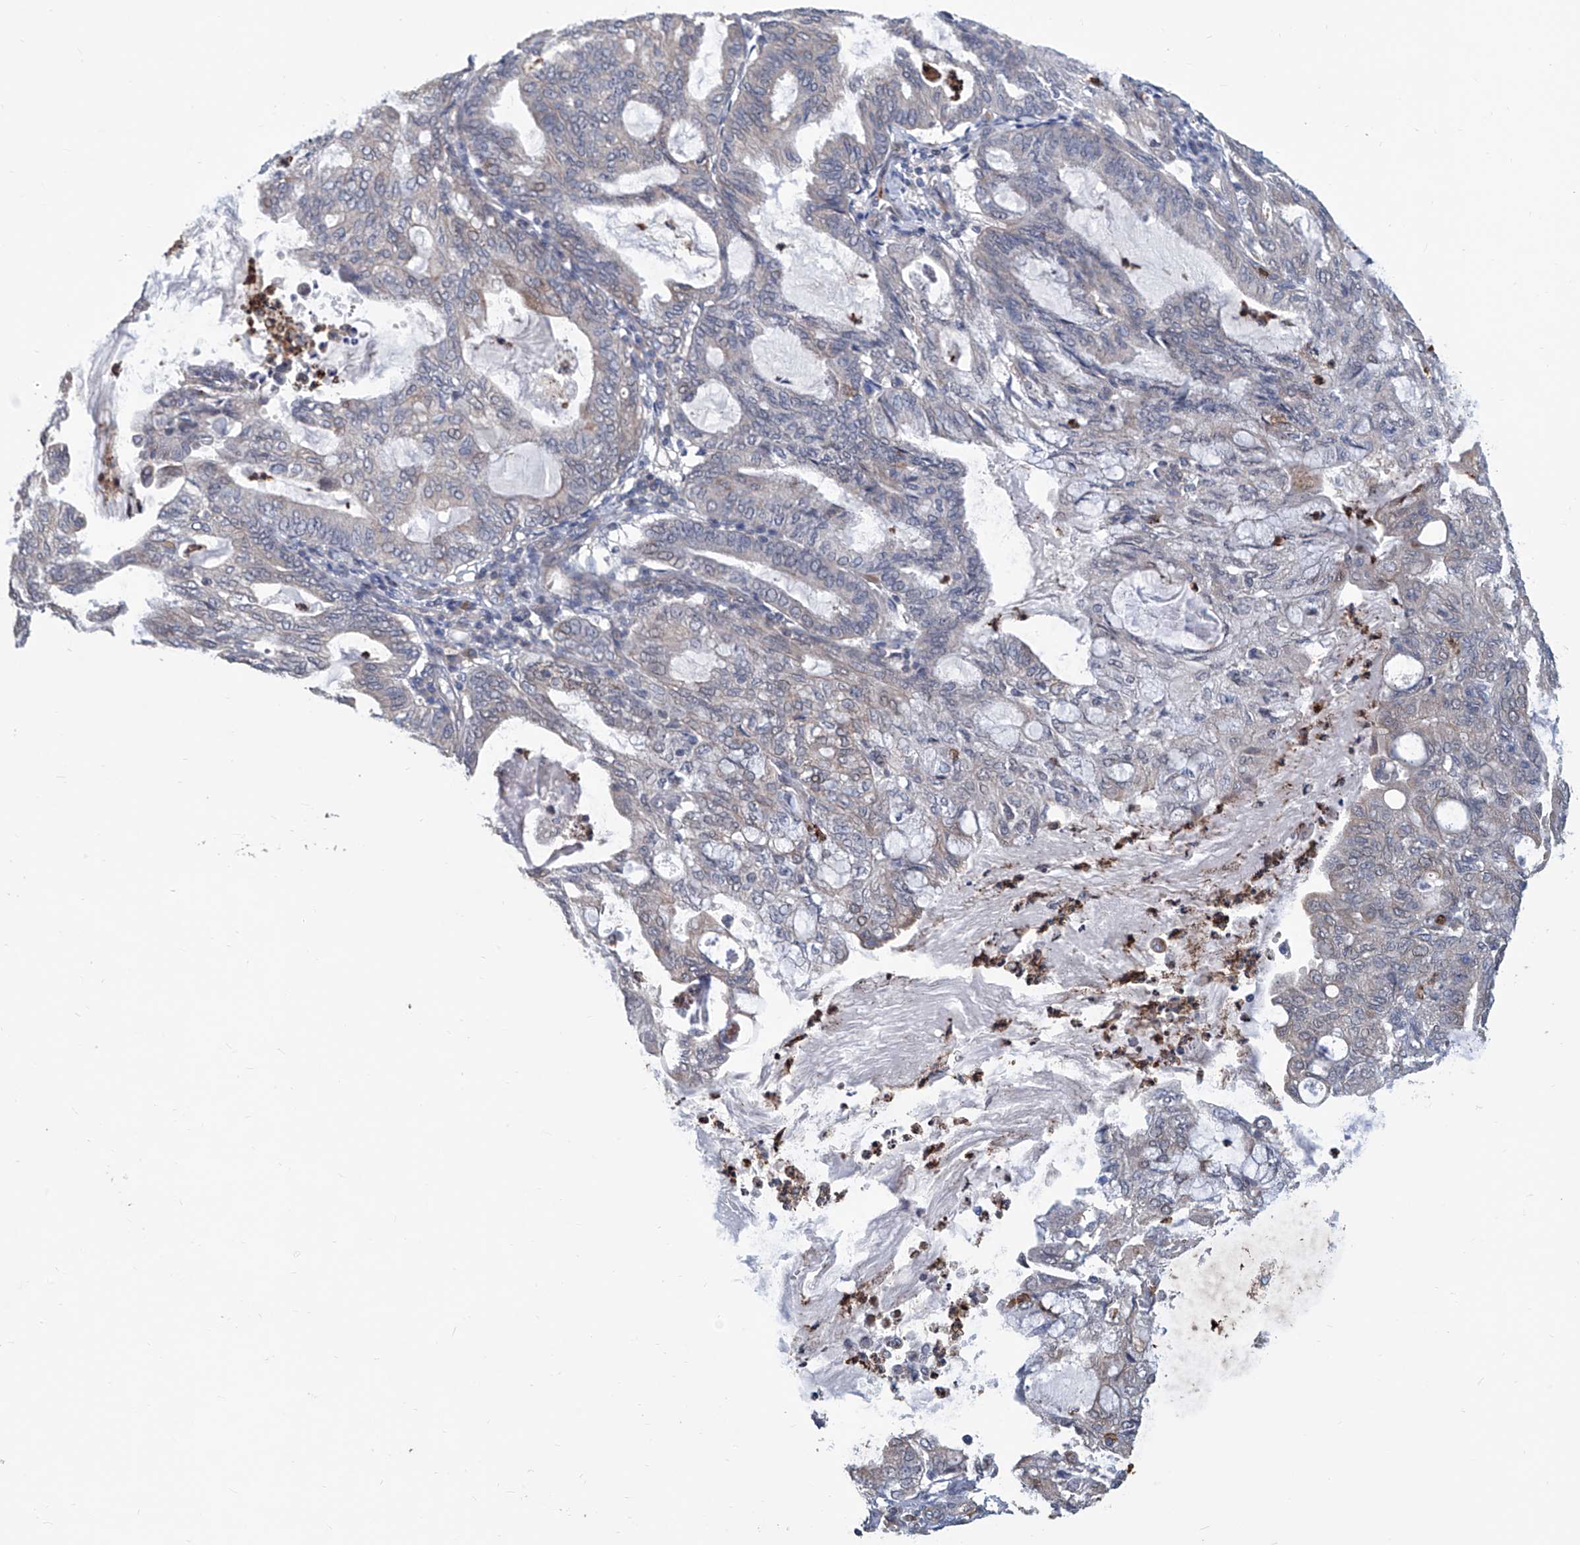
{"staining": {"intensity": "negative", "quantity": "none", "location": "none"}, "tissue": "endometrial cancer", "cell_type": "Tumor cells", "image_type": "cancer", "snomed": [{"axis": "morphology", "description": "Adenocarcinoma, NOS"}, {"axis": "topography", "description": "Endometrium"}], "caption": "Micrograph shows no protein staining in tumor cells of endometrial cancer tissue.", "gene": "EIF2D", "patient": {"sex": "female", "age": 86}}